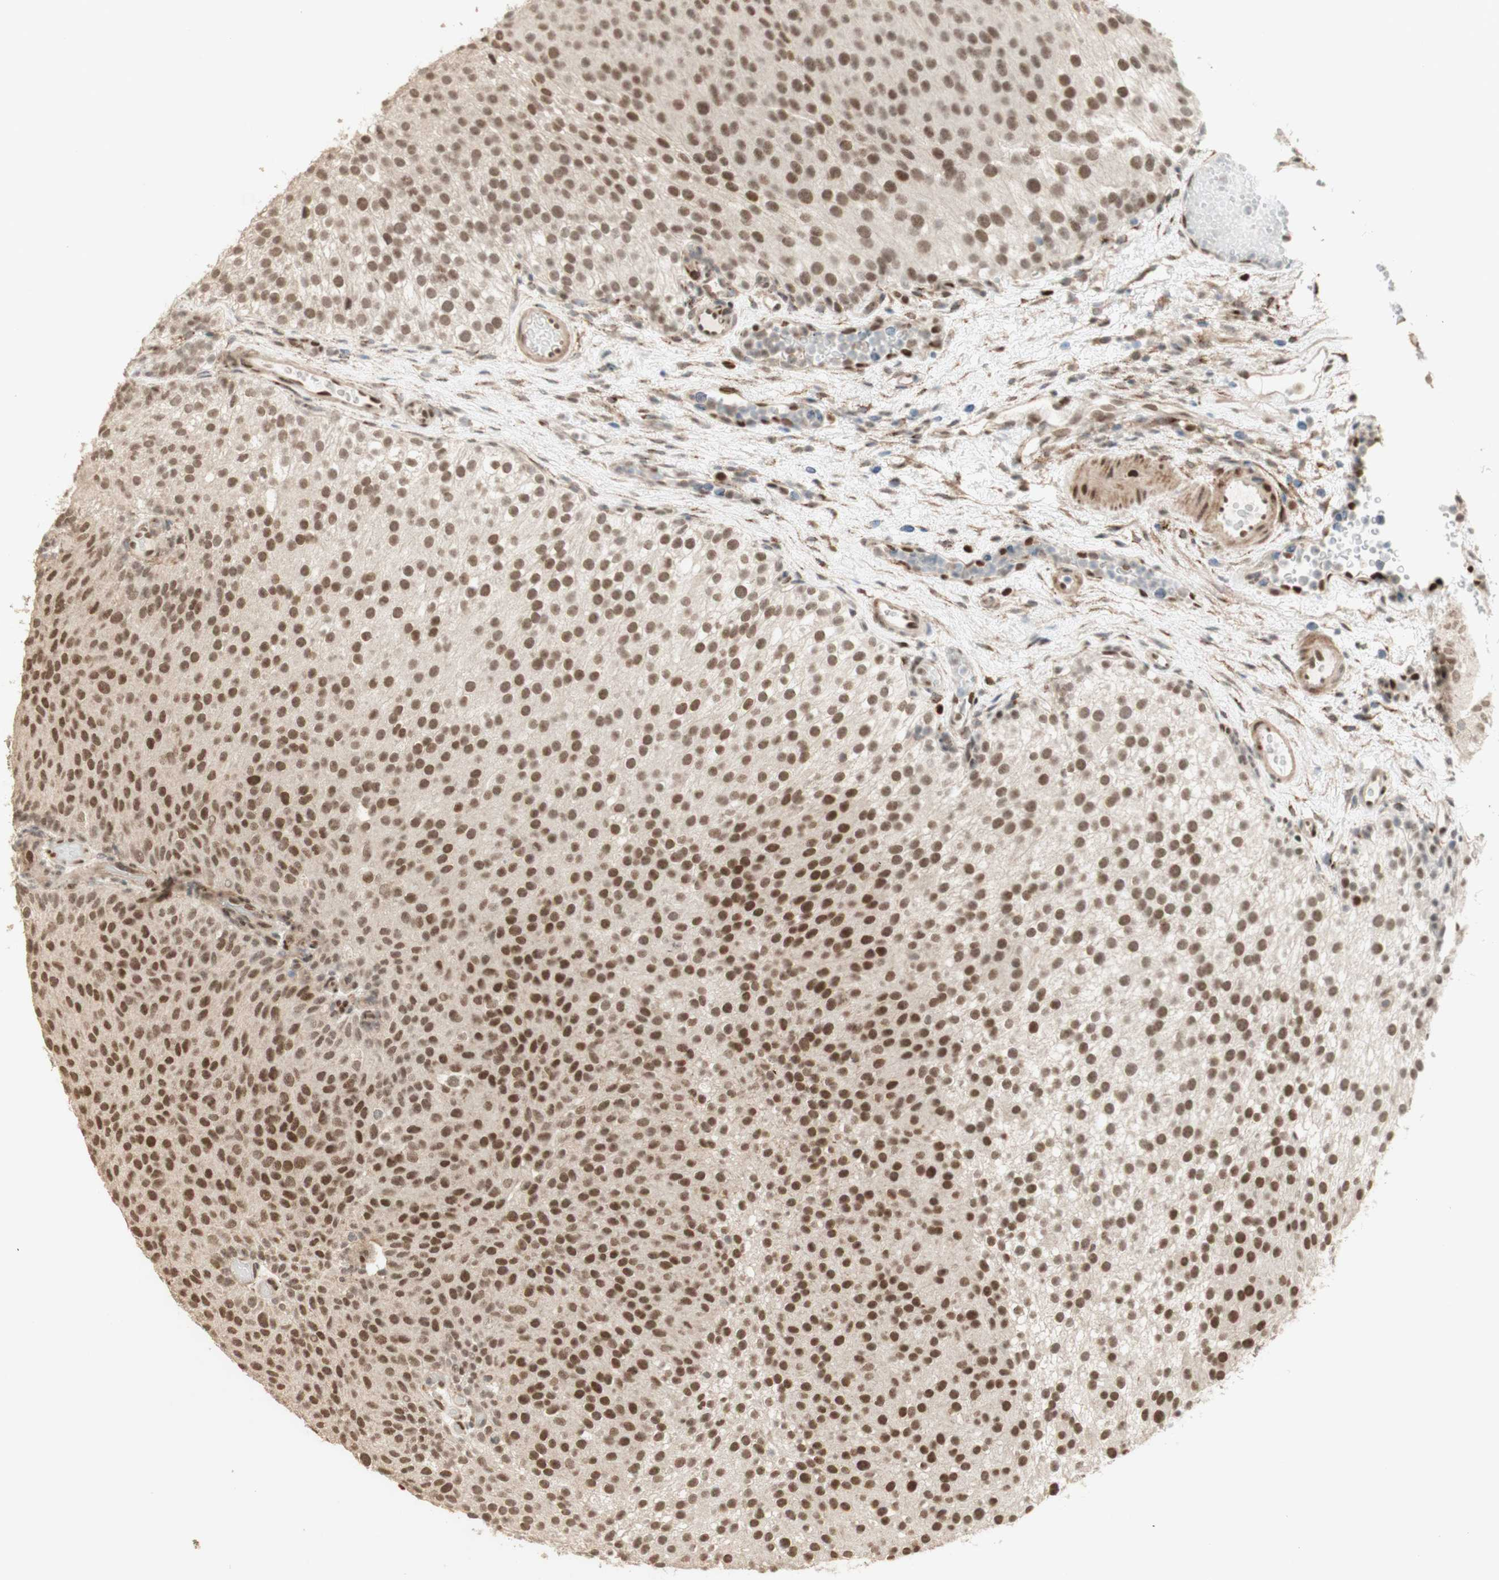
{"staining": {"intensity": "moderate", "quantity": ">75%", "location": "nuclear"}, "tissue": "urothelial cancer", "cell_type": "Tumor cells", "image_type": "cancer", "snomed": [{"axis": "morphology", "description": "Urothelial carcinoma, Low grade"}, {"axis": "topography", "description": "Urinary bladder"}], "caption": "Protein staining displays moderate nuclear staining in about >75% of tumor cells in urothelial carcinoma (low-grade).", "gene": "FOXP1", "patient": {"sex": "male", "age": 78}}